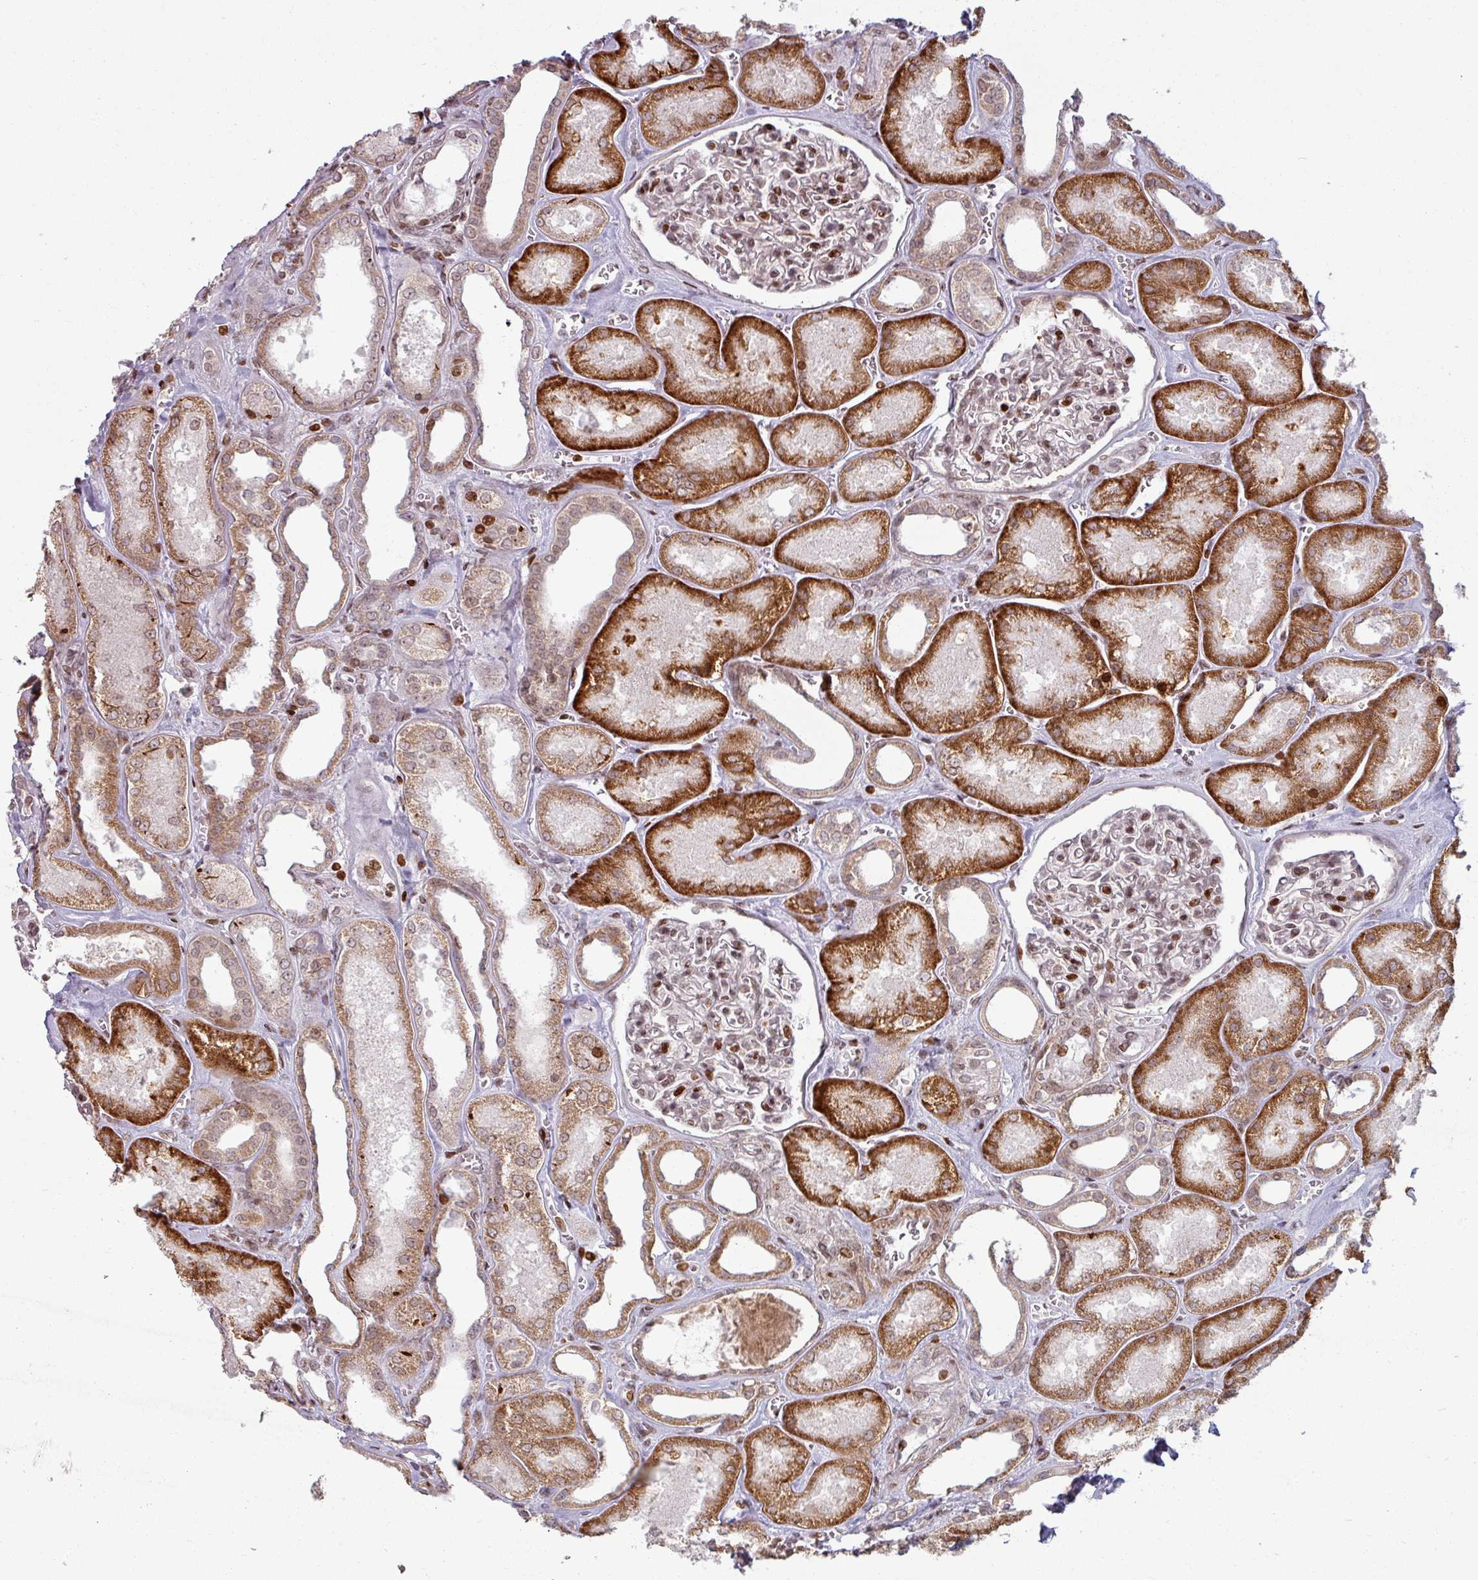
{"staining": {"intensity": "strong", "quantity": "25%-75%", "location": "nuclear"}, "tissue": "kidney", "cell_type": "Cells in glomeruli", "image_type": "normal", "snomed": [{"axis": "morphology", "description": "Normal tissue, NOS"}, {"axis": "morphology", "description": "Adenocarcinoma, NOS"}, {"axis": "topography", "description": "Kidney"}], "caption": "Immunohistochemical staining of unremarkable human kidney demonstrates strong nuclear protein expression in about 25%-75% of cells in glomeruli.", "gene": "NCOR1", "patient": {"sex": "female", "age": 68}}